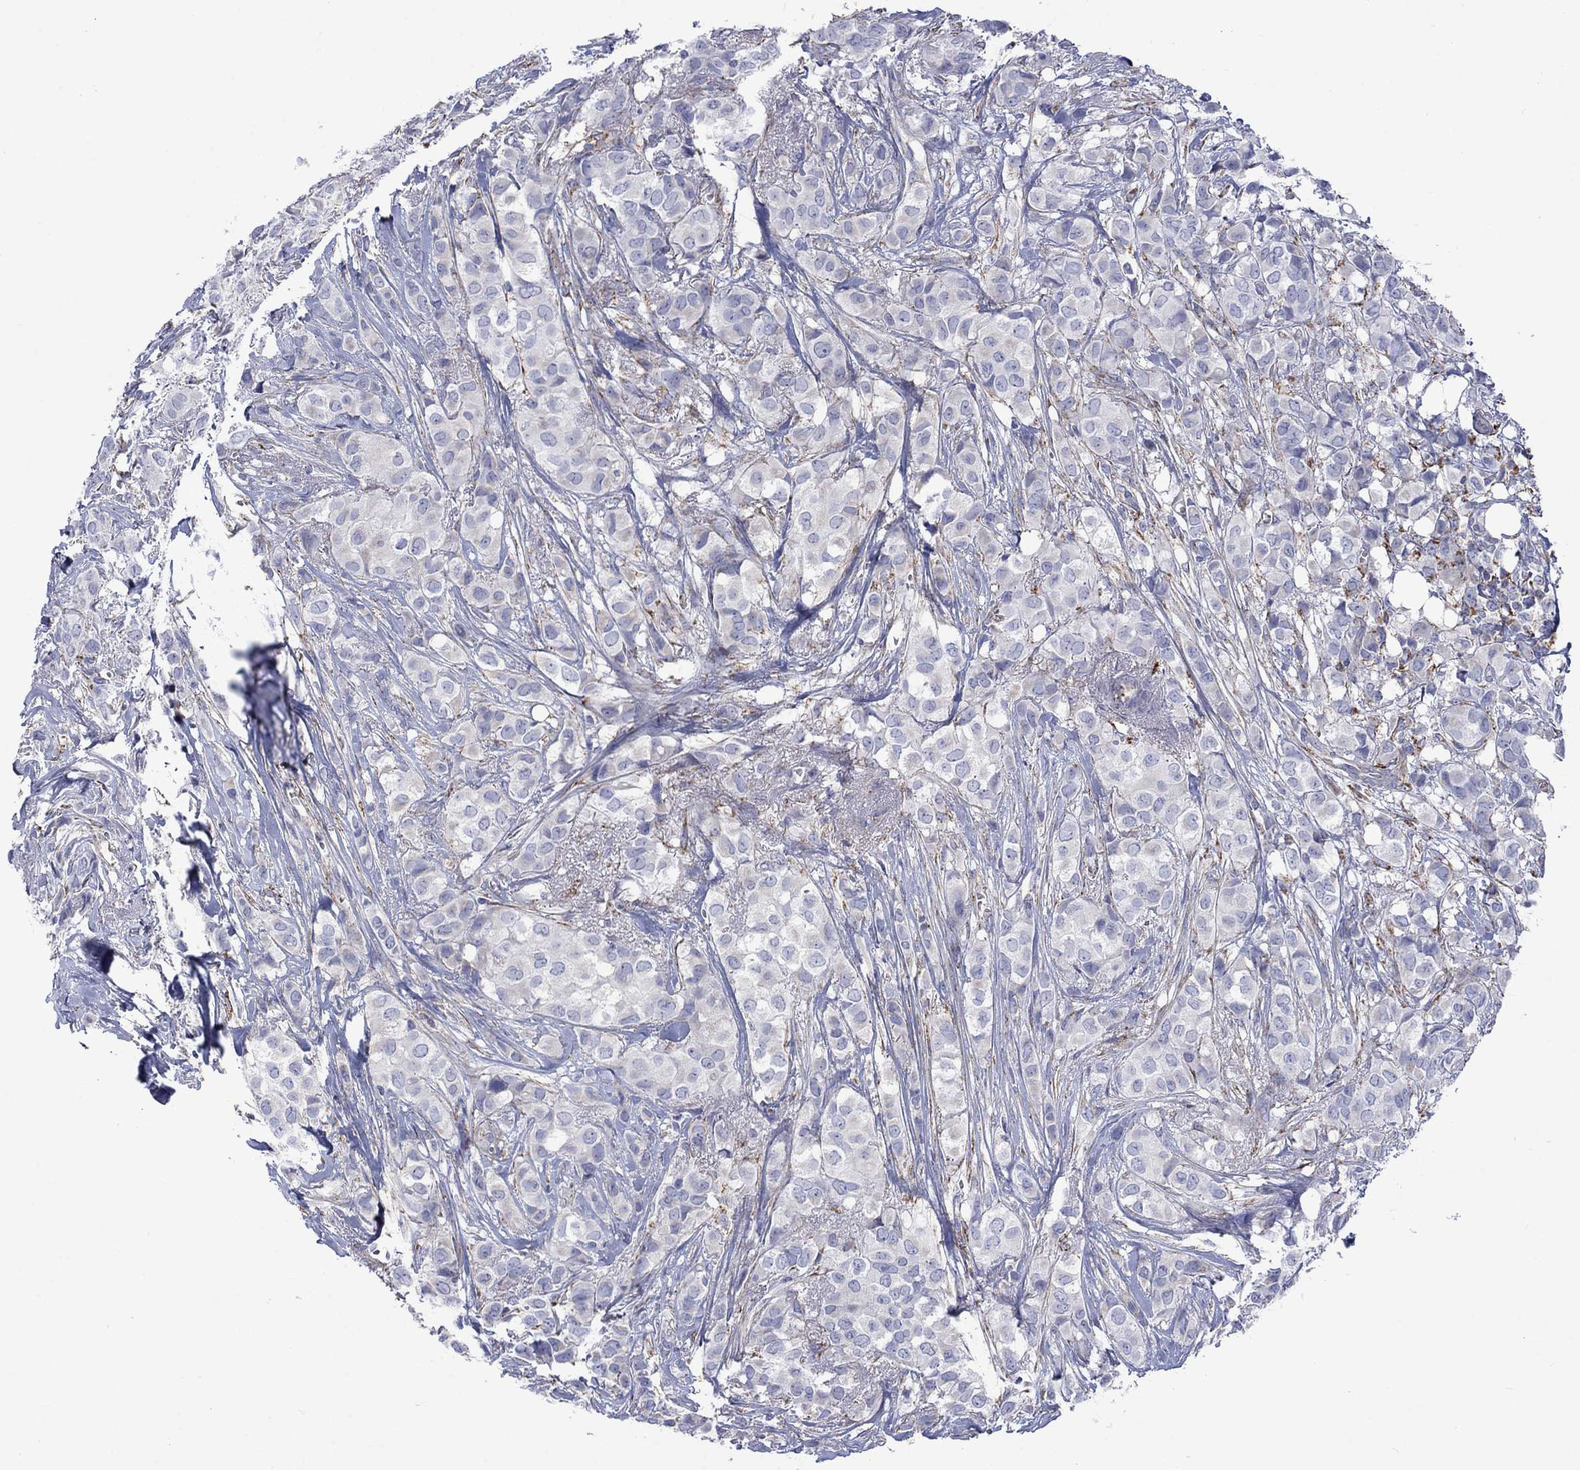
{"staining": {"intensity": "negative", "quantity": "none", "location": "none"}, "tissue": "breast cancer", "cell_type": "Tumor cells", "image_type": "cancer", "snomed": [{"axis": "morphology", "description": "Duct carcinoma"}, {"axis": "topography", "description": "Breast"}], "caption": "Breast intraductal carcinoma was stained to show a protein in brown. There is no significant staining in tumor cells. The staining was performed using DAB (3,3'-diaminobenzidine) to visualize the protein expression in brown, while the nuclei were stained in blue with hematoxylin (Magnification: 20x).", "gene": "CISD1", "patient": {"sex": "female", "age": 85}}